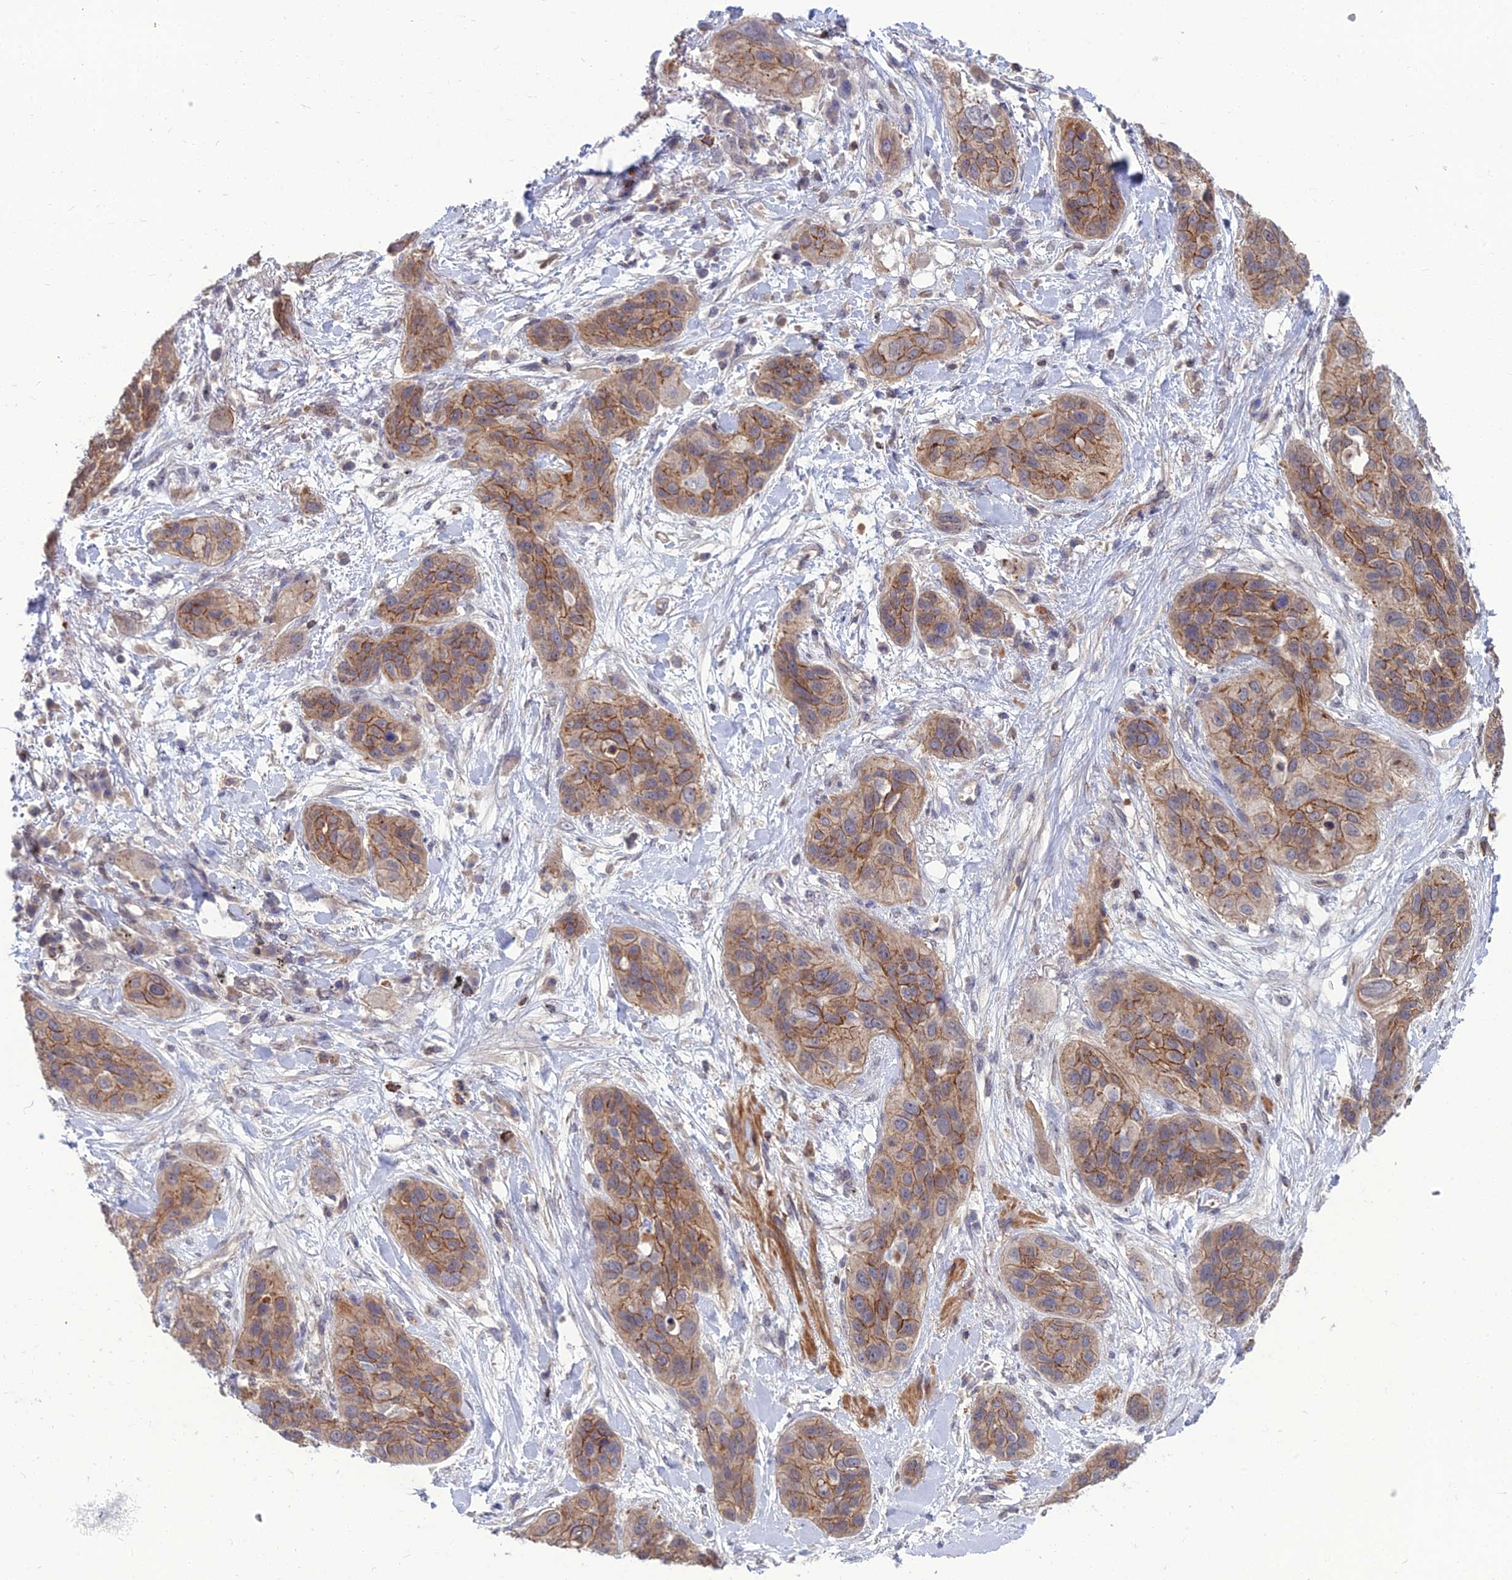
{"staining": {"intensity": "moderate", "quantity": ">75%", "location": "cytoplasmic/membranous"}, "tissue": "lung cancer", "cell_type": "Tumor cells", "image_type": "cancer", "snomed": [{"axis": "morphology", "description": "Squamous cell carcinoma, NOS"}, {"axis": "topography", "description": "Lung"}], "caption": "Moderate cytoplasmic/membranous protein staining is seen in about >75% of tumor cells in squamous cell carcinoma (lung).", "gene": "OPA3", "patient": {"sex": "female", "age": 70}}